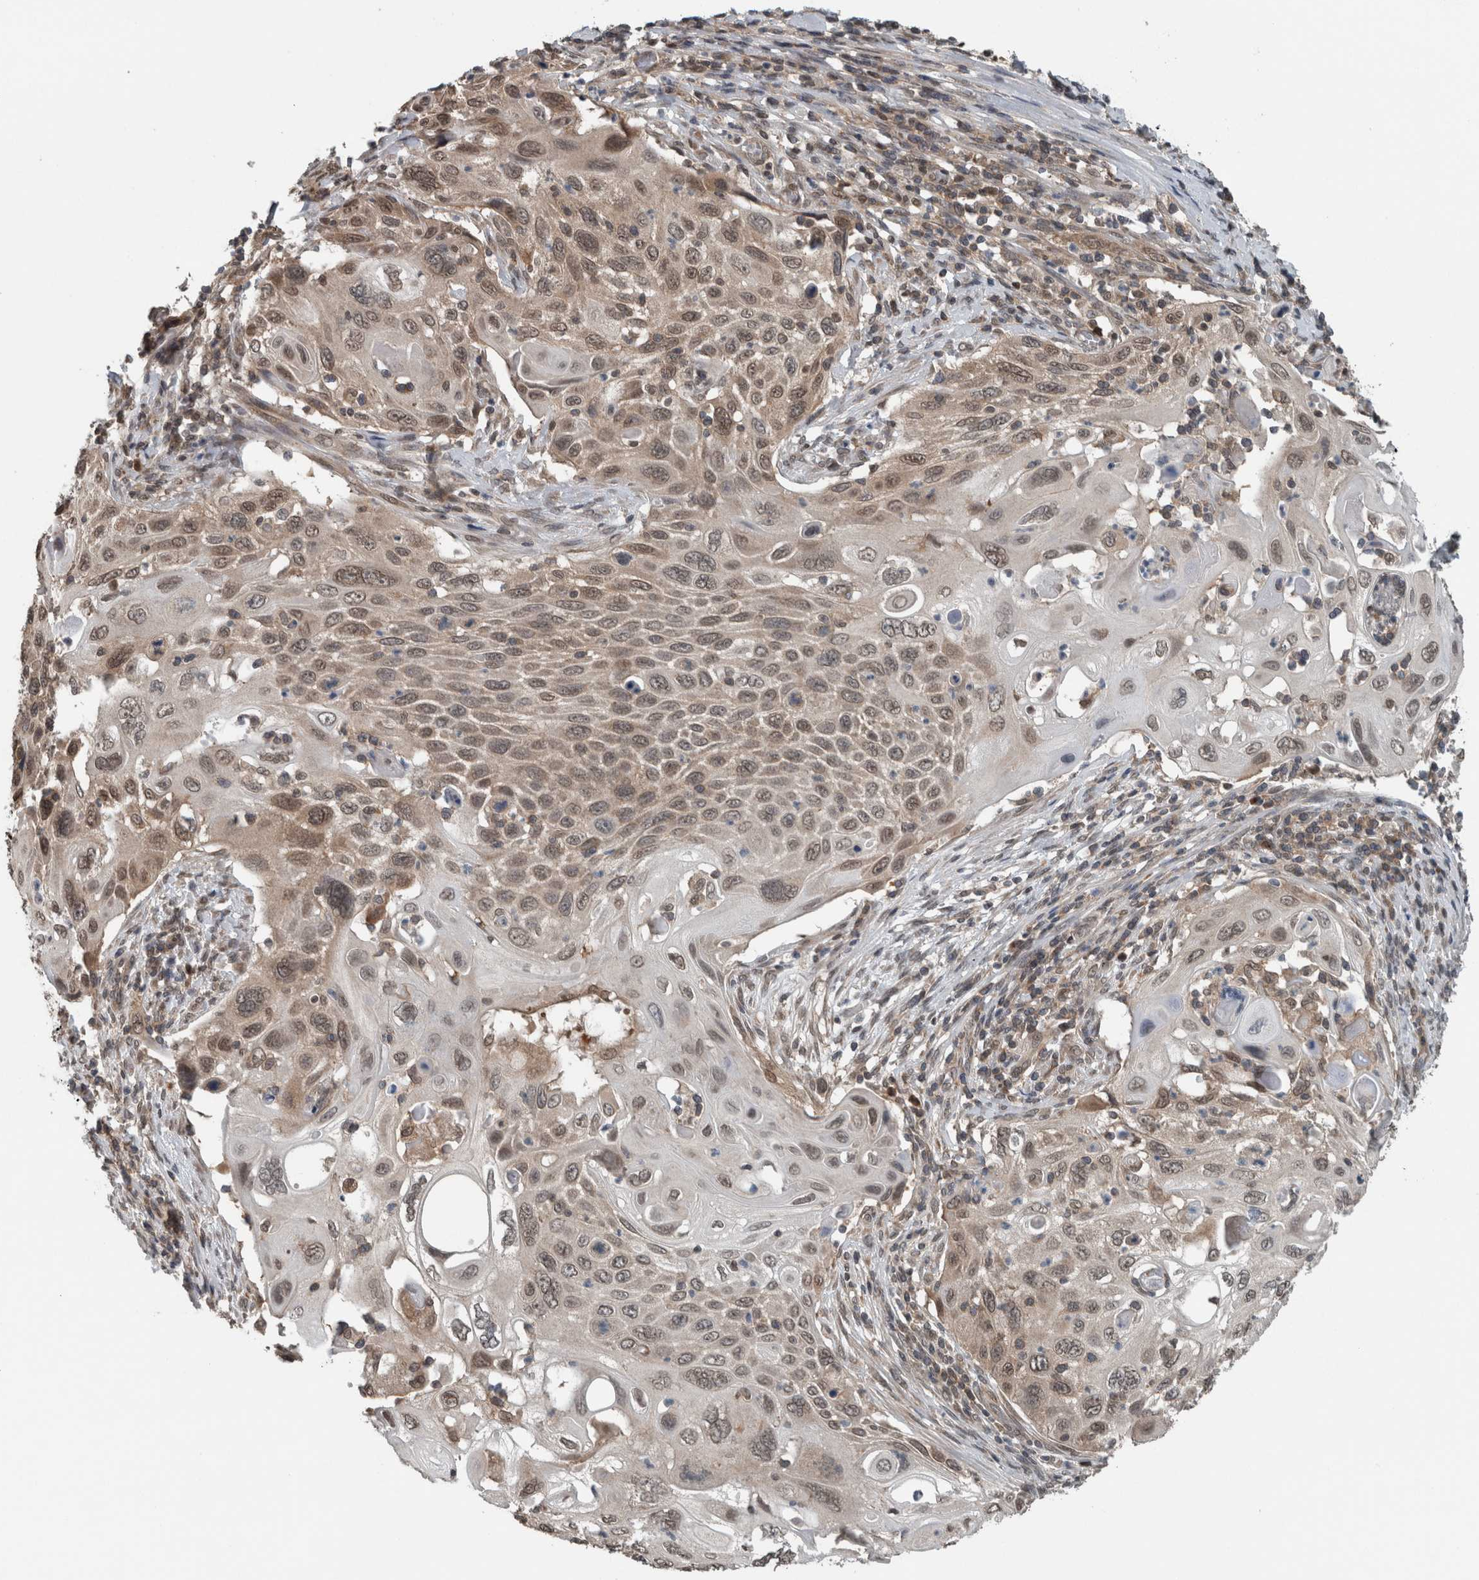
{"staining": {"intensity": "weak", "quantity": ">75%", "location": "cytoplasmic/membranous,nuclear"}, "tissue": "cervical cancer", "cell_type": "Tumor cells", "image_type": "cancer", "snomed": [{"axis": "morphology", "description": "Squamous cell carcinoma, NOS"}, {"axis": "topography", "description": "Cervix"}], "caption": "Protein expression analysis of human cervical cancer reveals weak cytoplasmic/membranous and nuclear positivity in approximately >75% of tumor cells. Nuclei are stained in blue.", "gene": "SPAG7", "patient": {"sex": "female", "age": 70}}